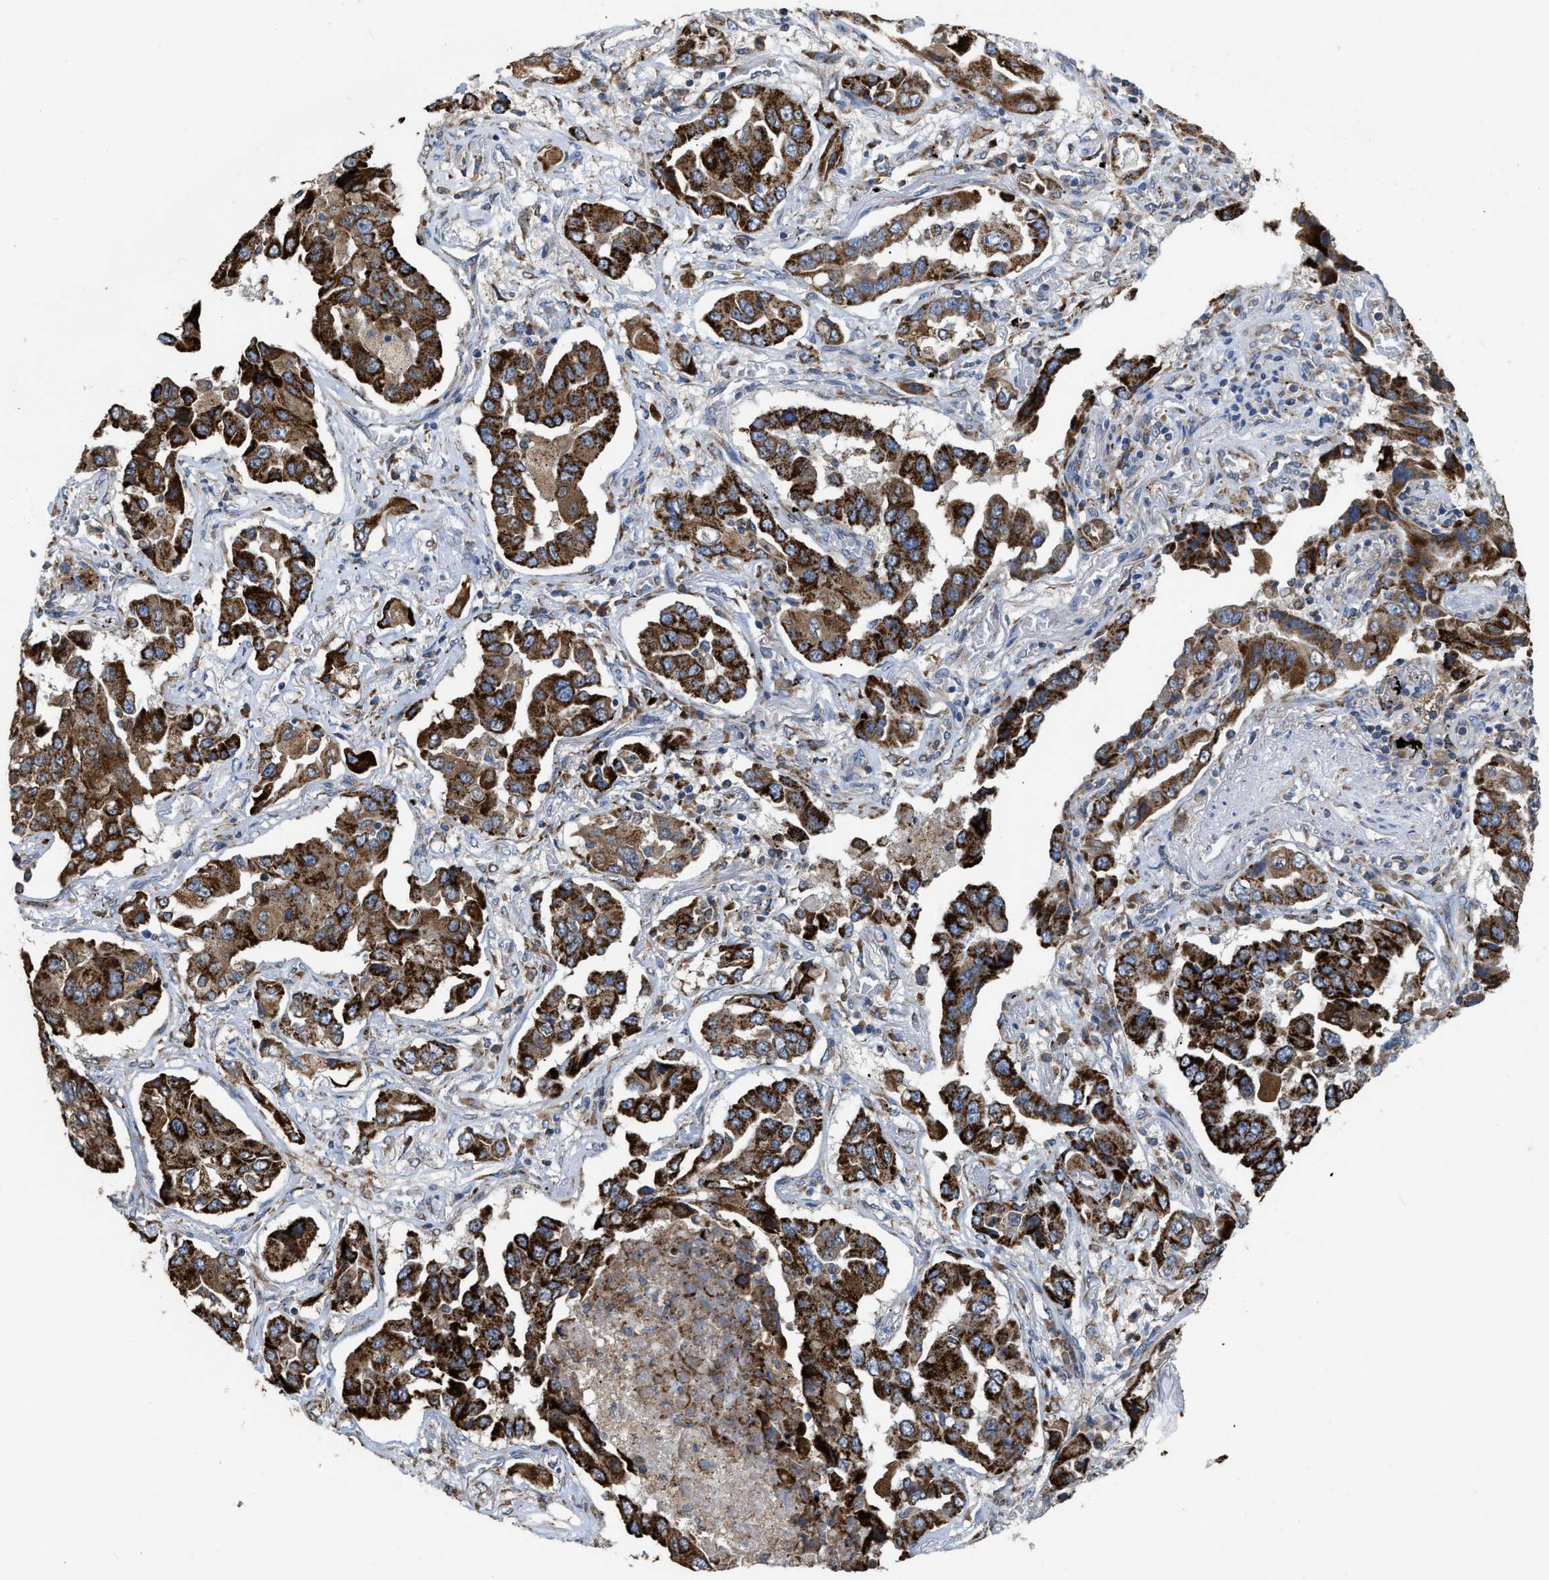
{"staining": {"intensity": "strong", "quantity": ">75%", "location": "cytoplasmic/membranous"}, "tissue": "lung cancer", "cell_type": "Tumor cells", "image_type": "cancer", "snomed": [{"axis": "morphology", "description": "Adenocarcinoma, NOS"}, {"axis": "topography", "description": "Lung"}], "caption": "Adenocarcinoma (lung) stained with a protein marker exhibits strong staining in tumor cells.", "gene": "AK2", "patient": {"sex": "female", "age": 65}}